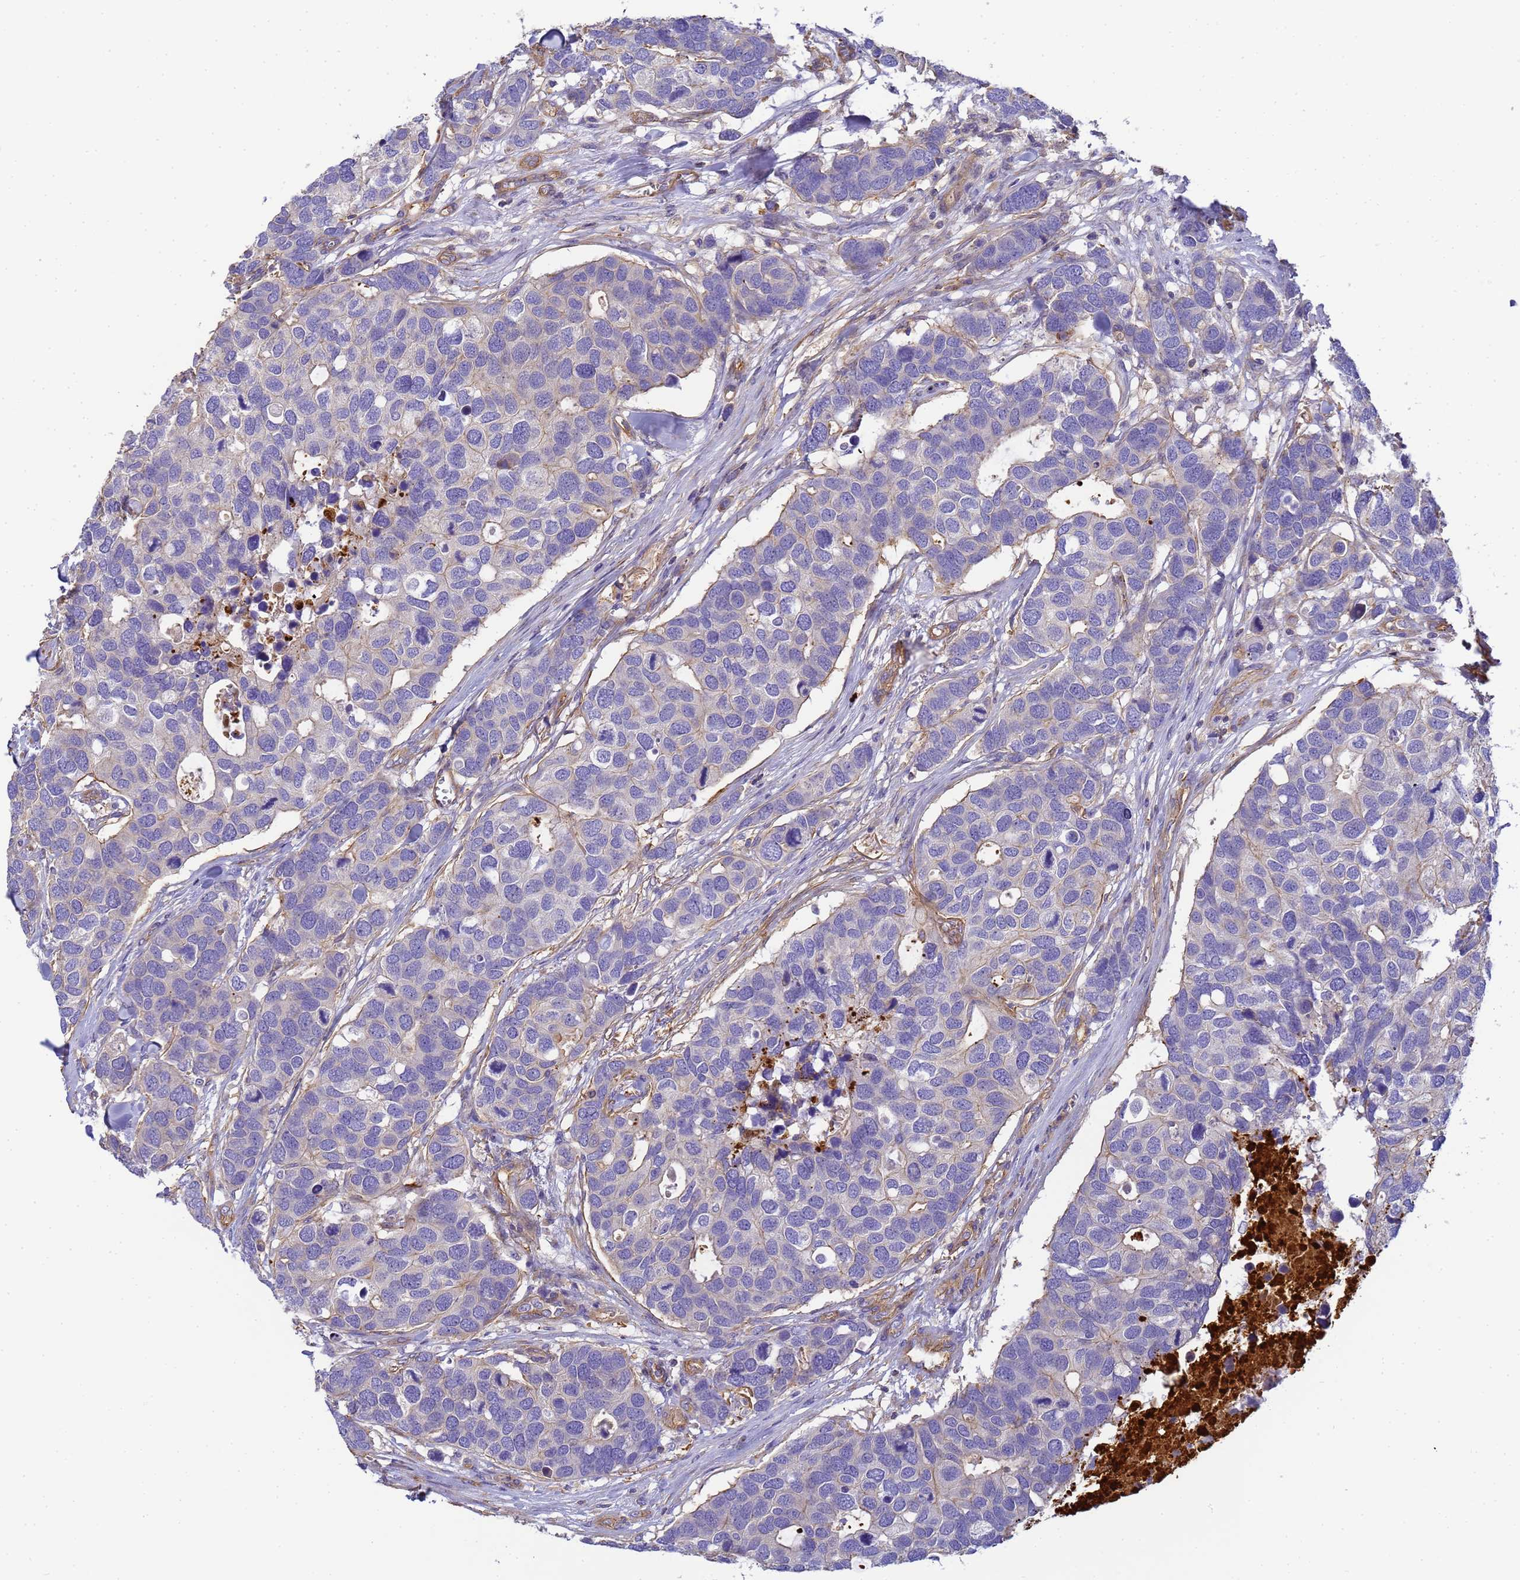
{"staining": {"intensity": "weak", "quantity": "<25%", "location": "cytoplasmic/membranous"}, "tissue": "breast cancer", "cell_type": "Tumor cells", "image_type": "cancer", "snomed": [{"axis": "morphology", "description": "Duct carcinoma"}, {"axis": "topography", "description": "Breast"}], "caption": "Photomicrograph shows no protein expression in tumor cells of breast cancer tissue. Brightfield microscopy of immunohistochemistry (IHC) stained with DAB (3,3'-diaminobenzidine) (brown) and hematoxylin (blue), captured at high magnification.", "gene": "MYL12A", "patient": {"sex": "female", "age": 83}}